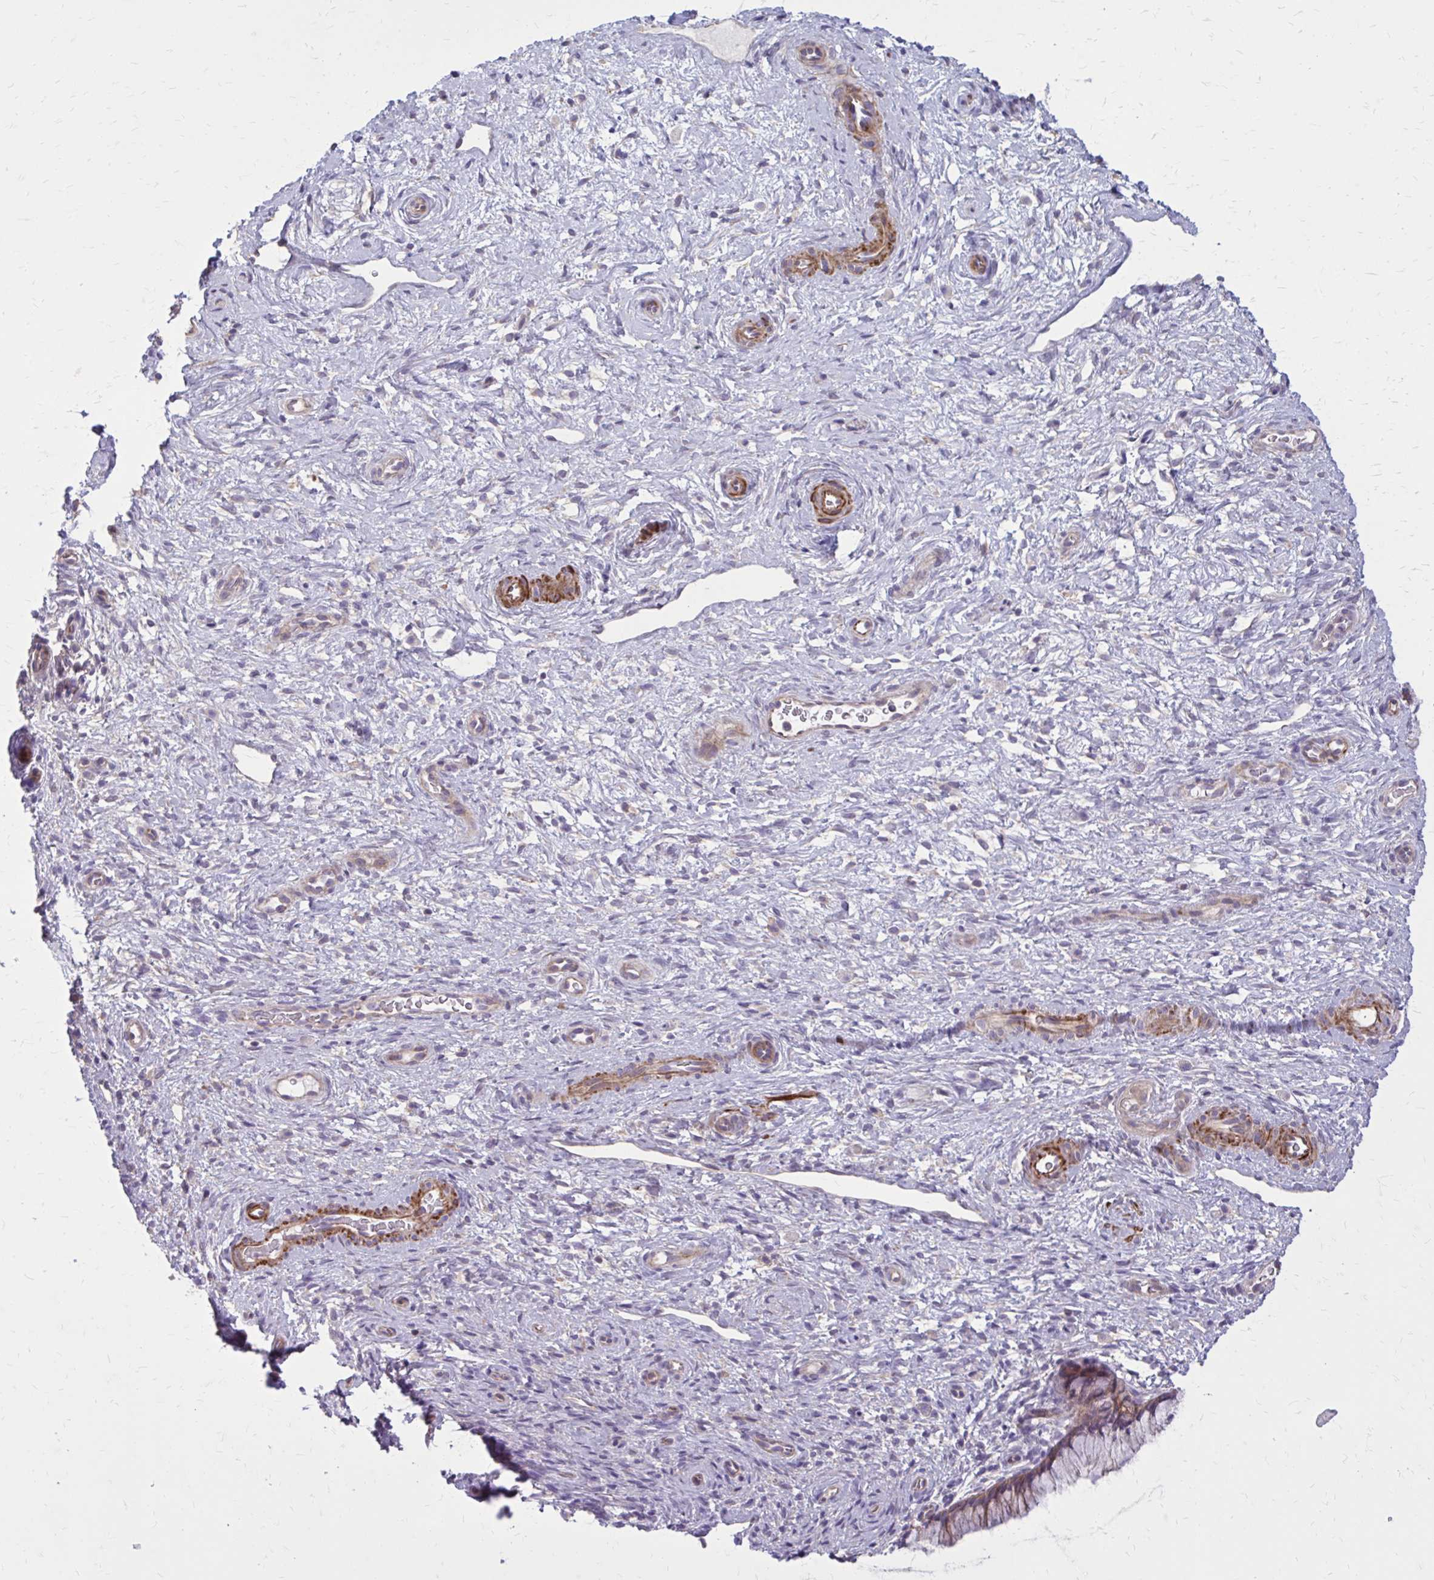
{"staining": {"intensity": "weak", "quantity": ">75%", "location": "cytoplasmic/membranous"}, "tissue": "cervix", "cell_type": "Glandular cells", "image_type": "normal", "snomed": [{"axis": "morphology", "description": "Normal tissue, NOS"}, {"axis": "topography", "description": "Cervix"}], "caption": "Weak cytoplasmic/membranous protein expression is identified in about >75% of glandular cells in cervix. The staining was performed using DAB (3,3'-diaminobenzidine) to visualize the protein expression in brown, while the nuclei were stained in blue with hematoxylin (Magnification: 20x).", "gene": "FAP", "patient": {"sex": "female", "age": 34}}